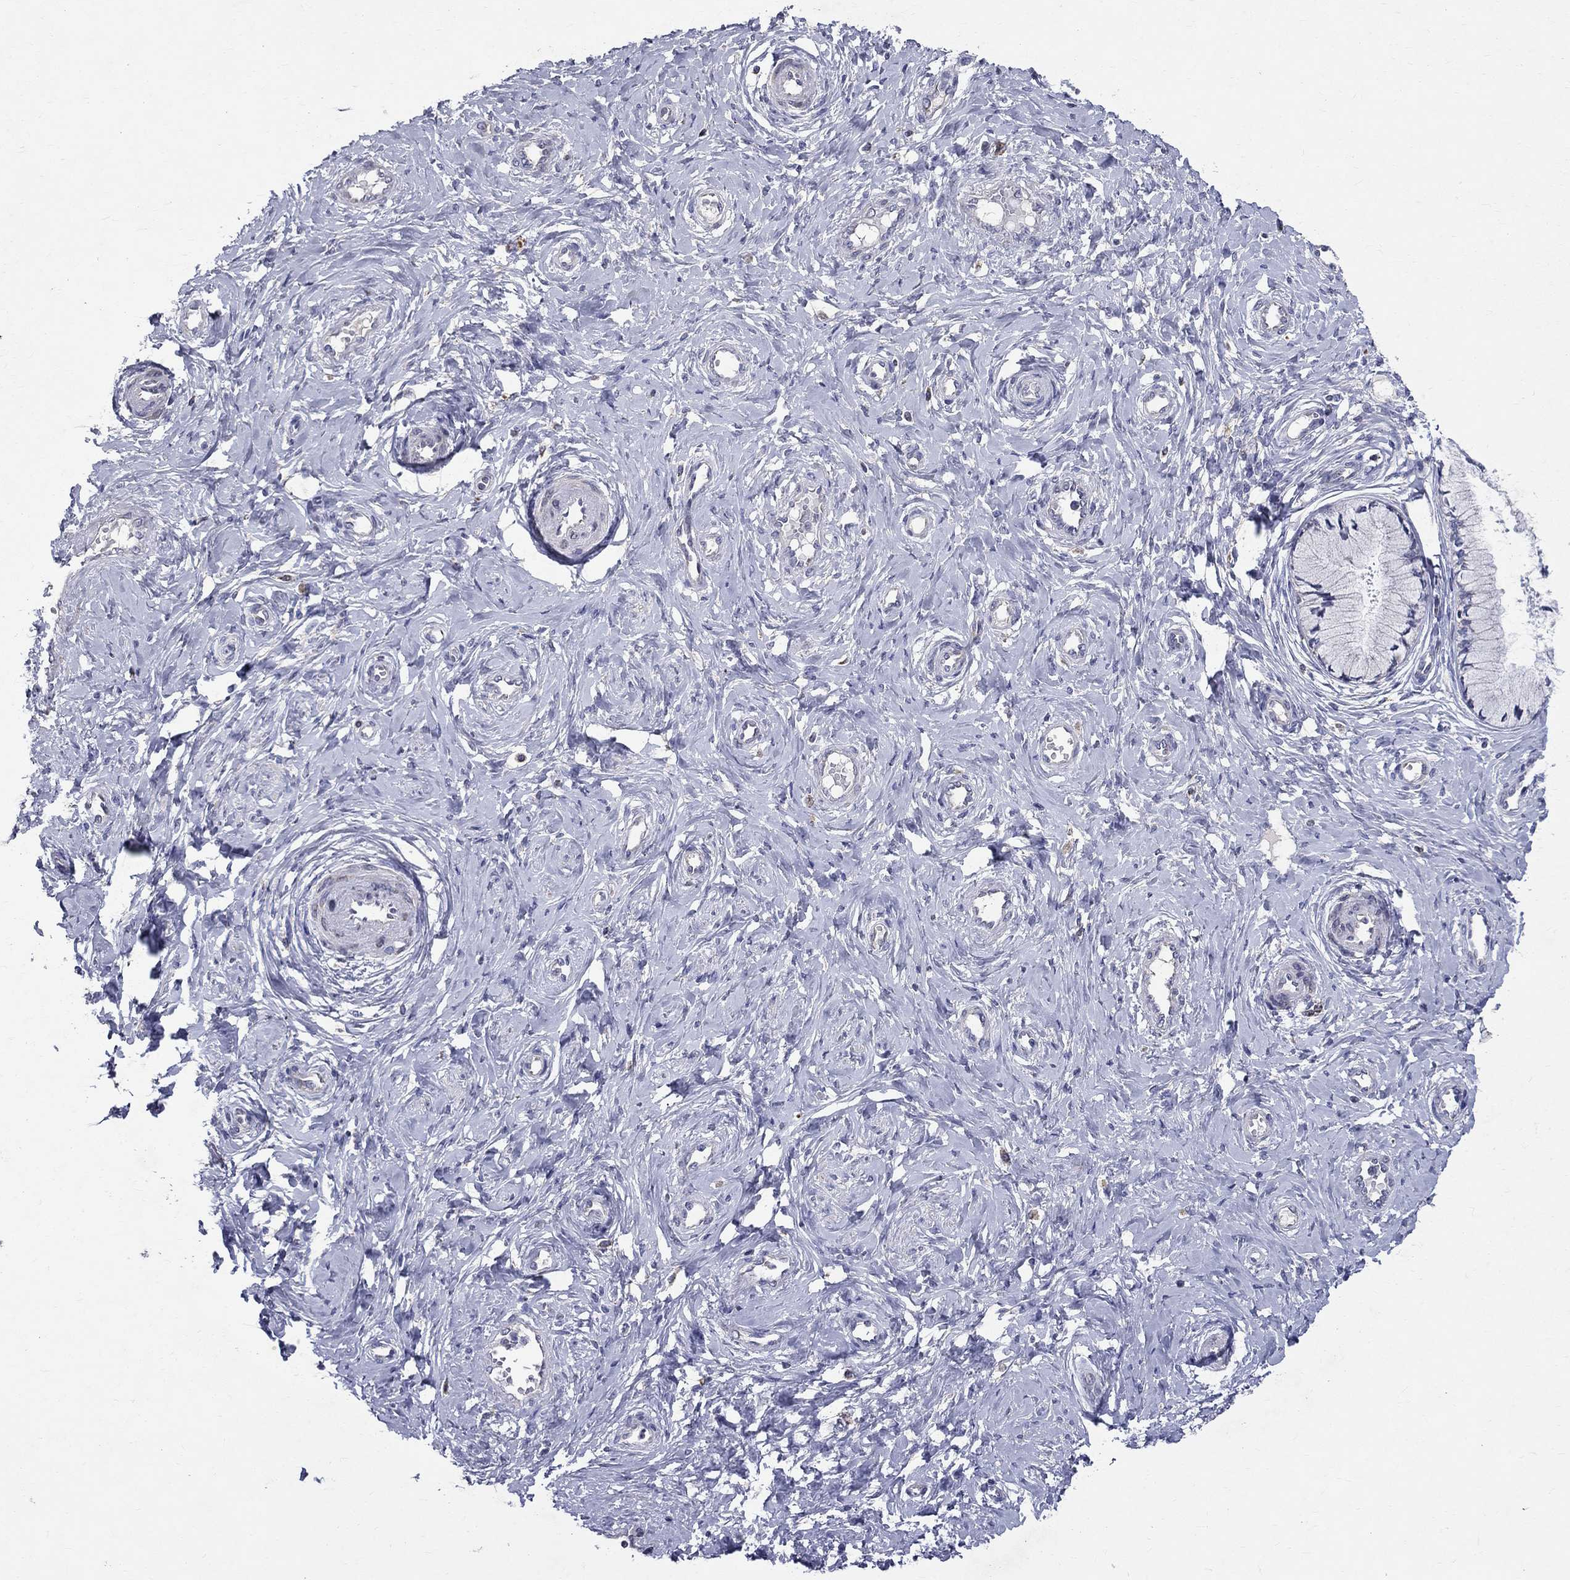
{"staining": {"intensity": "negative", "quantity": "none", "location": "none"}, "tissue": "cervix", "cell_type": "Glandular cells", "image_type": "normal", "snomed": [{"axis": "morphology", "description": "Normal tissue, NOS"}, {"axis": "topography", "description": "Cervix"}], "caption": "High power microscopy histopathology image of an immunohistochemistry micrograph of benign cervix, revealing no significant expression in glandular cells.", "gene": "SLC4A10", "patient": {"sex": "female", "age": 37}}